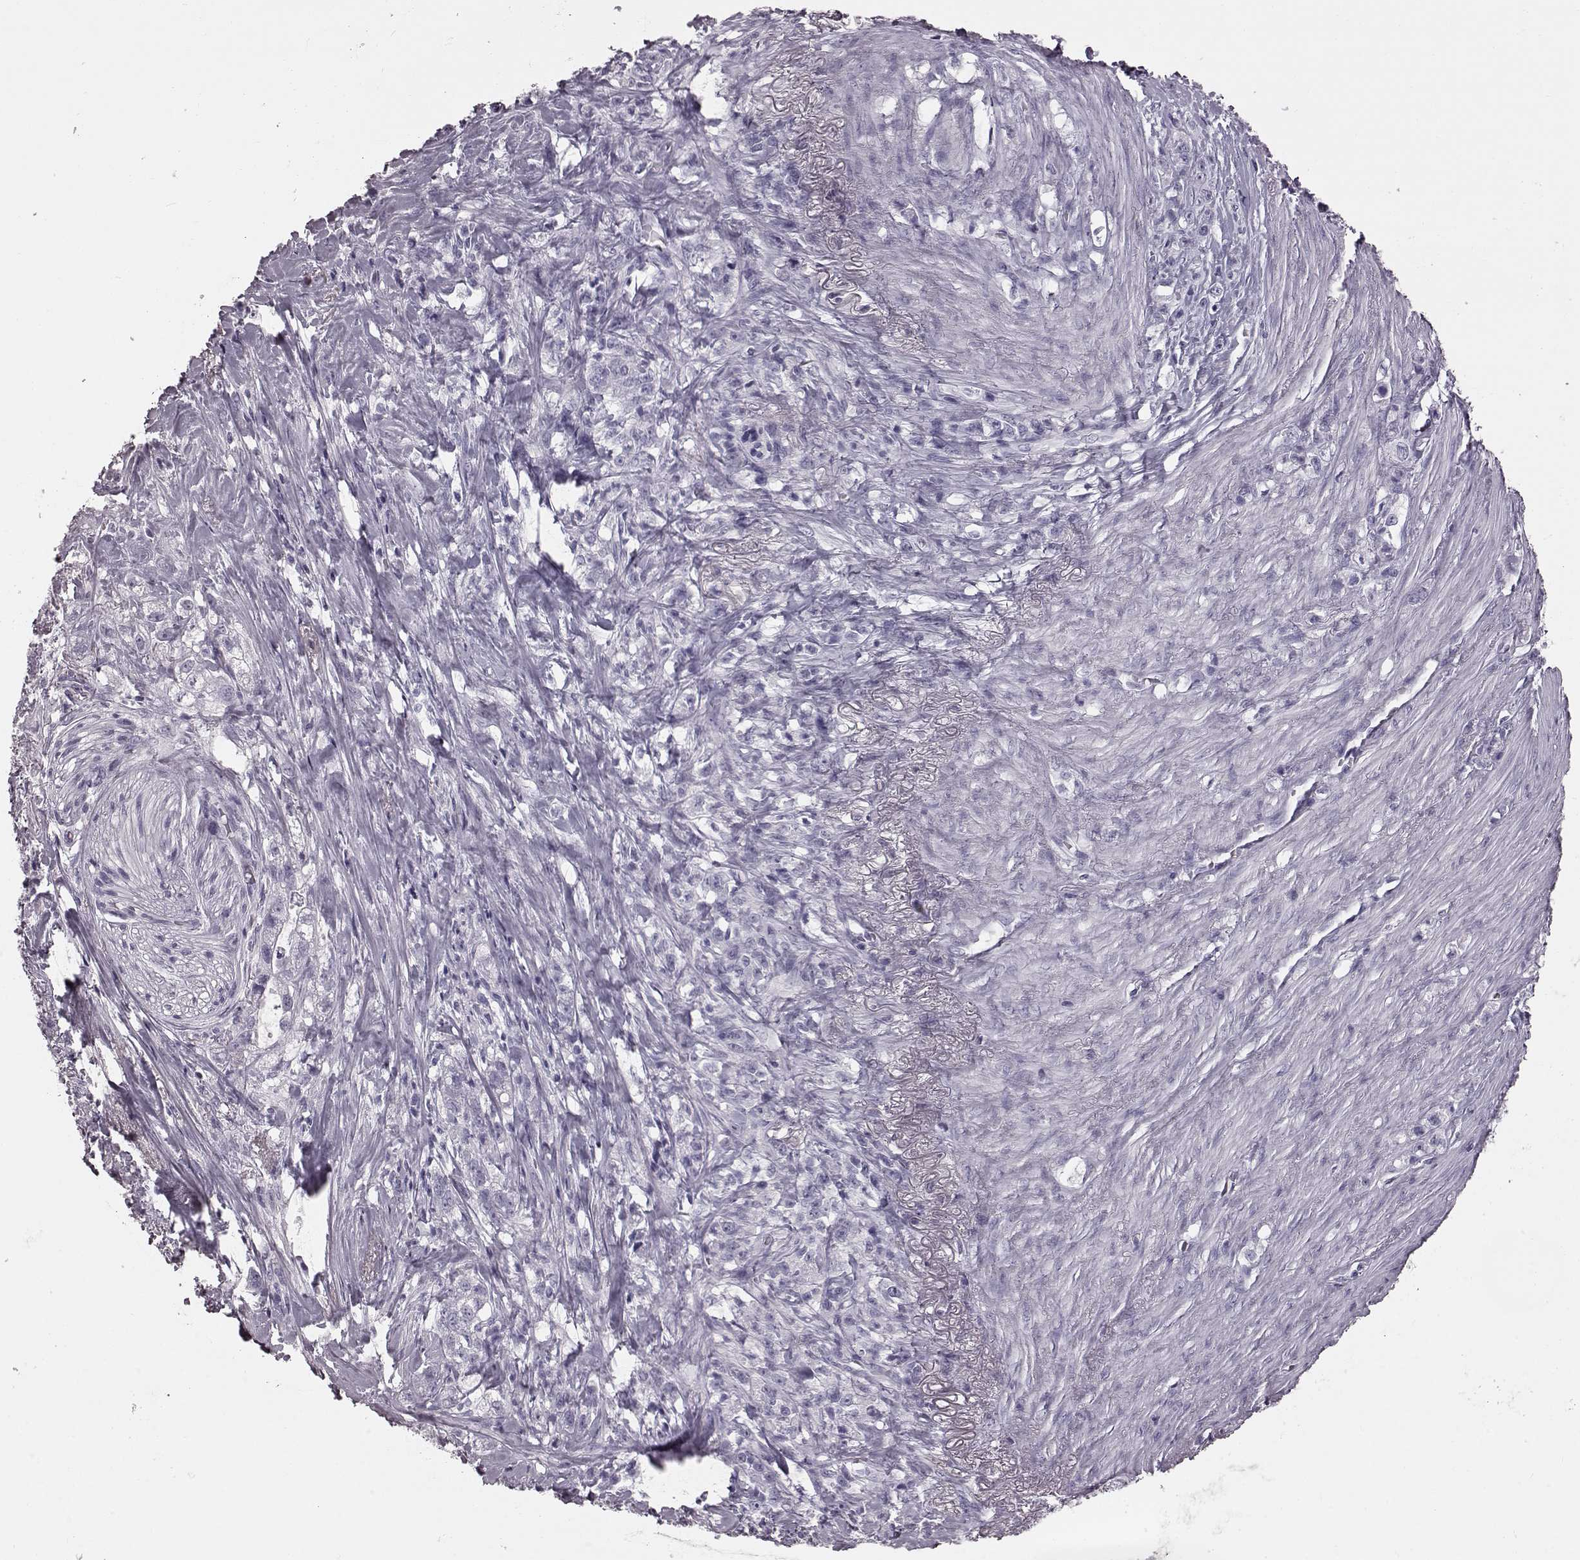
{"staining": {"intensity": "negative", "quantity": "none", "location": "none"}, "tissue": "stomach cancer", "cell_type": "Tumor cells", "image_type": "cancer", "snomed": [{"axis": "morphology", "description": "Adenocarcinoma, NOS"}, {"axis": "topography", "description": "Stomach, lower"}], "caption": "Stomach cancer was stained to show a protein in brown. There is no significant positivity in tumor cells. (DAB (3,3'-diaminobenzidine) IHC visualized using brightfield microscopy, high magnification).", "gene": "TCHHL1", "patient": {"sex": "male", "age": 88}}